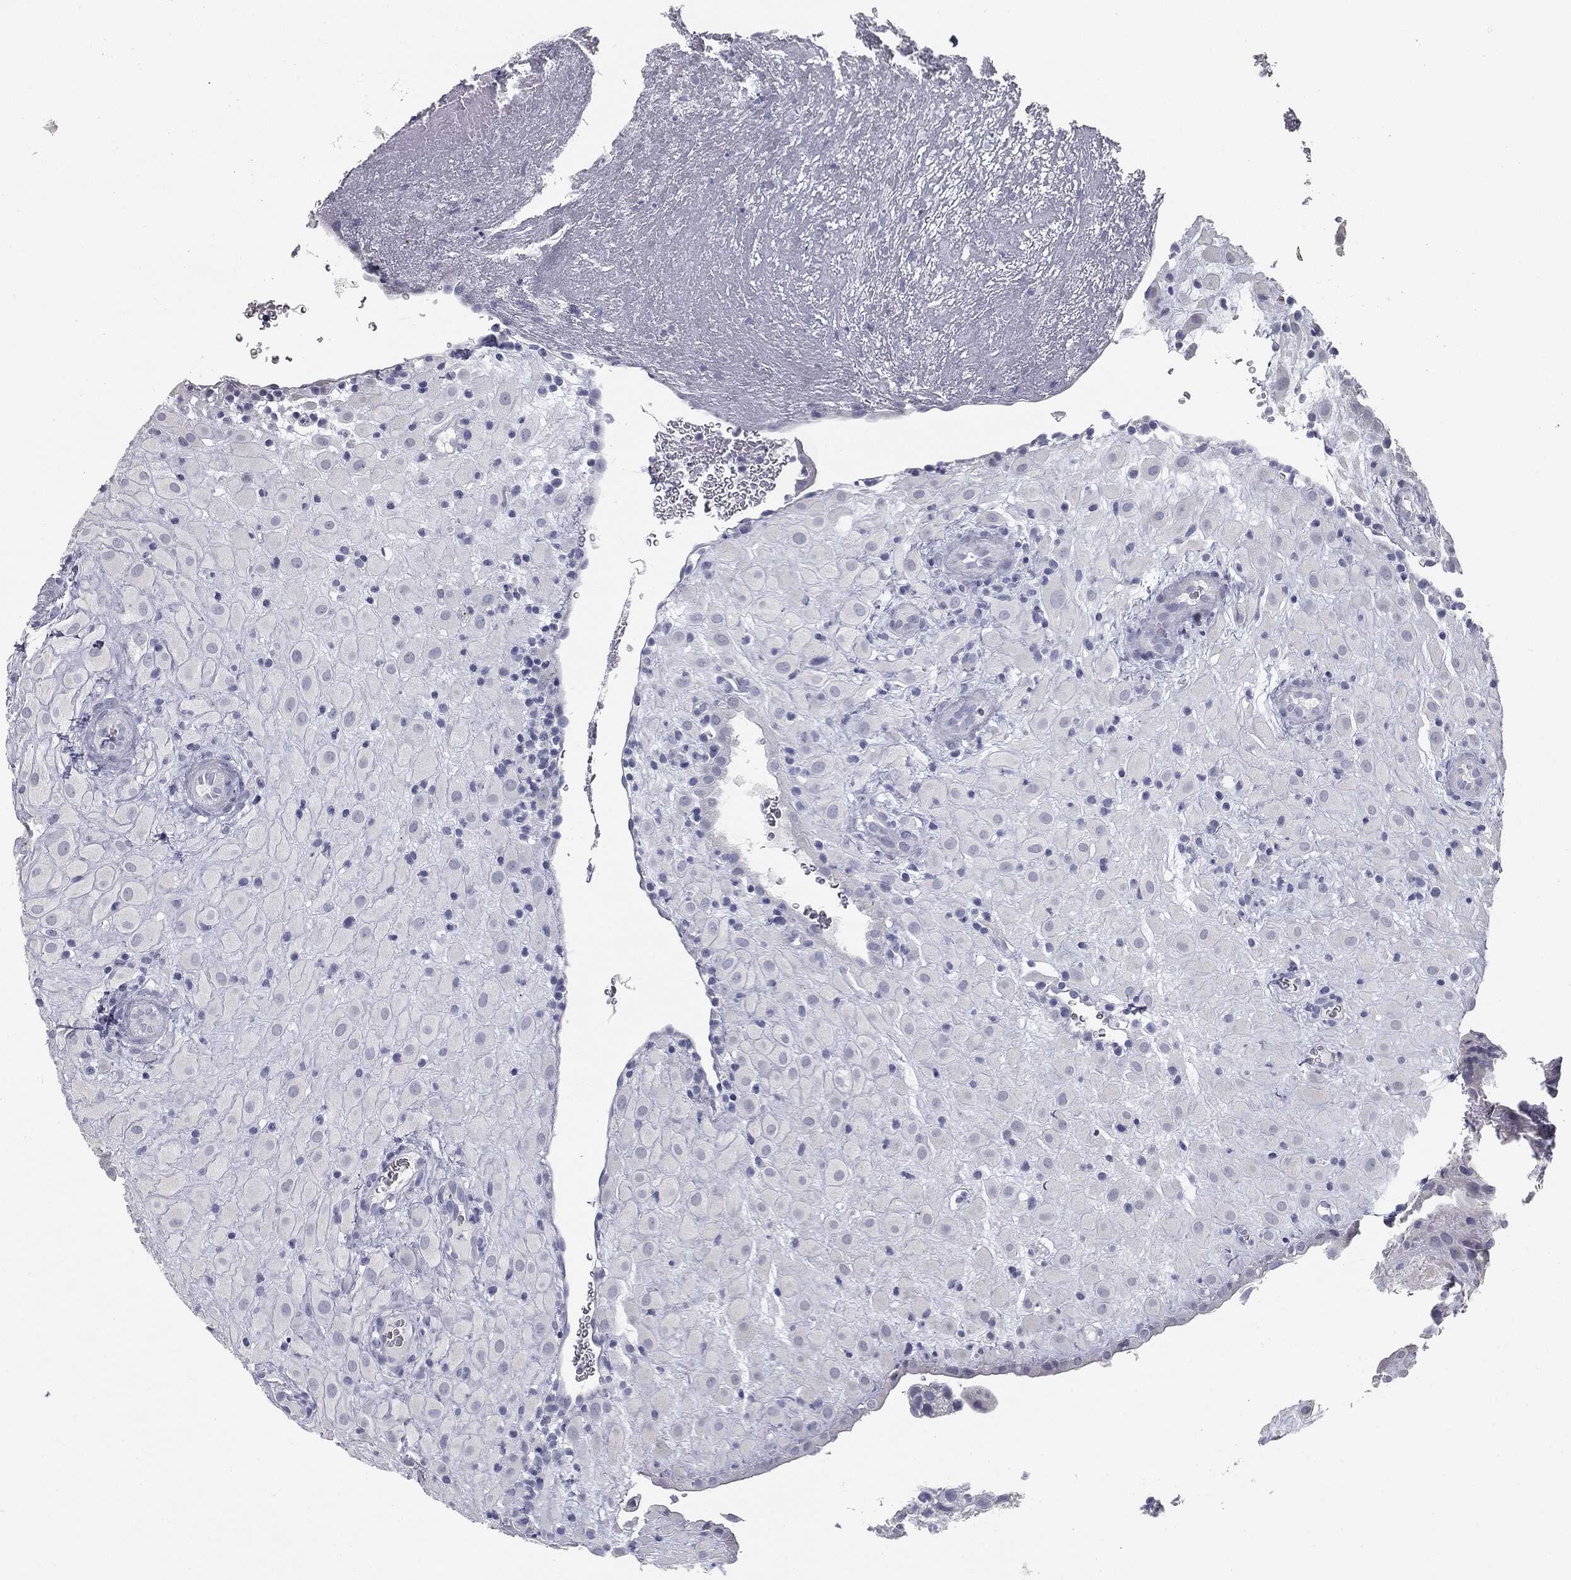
{"staining": {"intensity": "negative", "quantity": "none", "location": "none"}, "tissue": "placenta", "cell_type": "Decidual cells", "image_type": "normal", "snomed": [{"axis": "morphology", "description": "Normal tissue, NOS"}, {"axis": "topography", "description": "Placenta"}], "caption": "Immunohistochemistry micrograph of benign placenta stained for a protein (brown), which demonstrates no positivity in decidual cells.", "gene": "MUC5AC", "patient": {"sex": "female", "age": 19}}